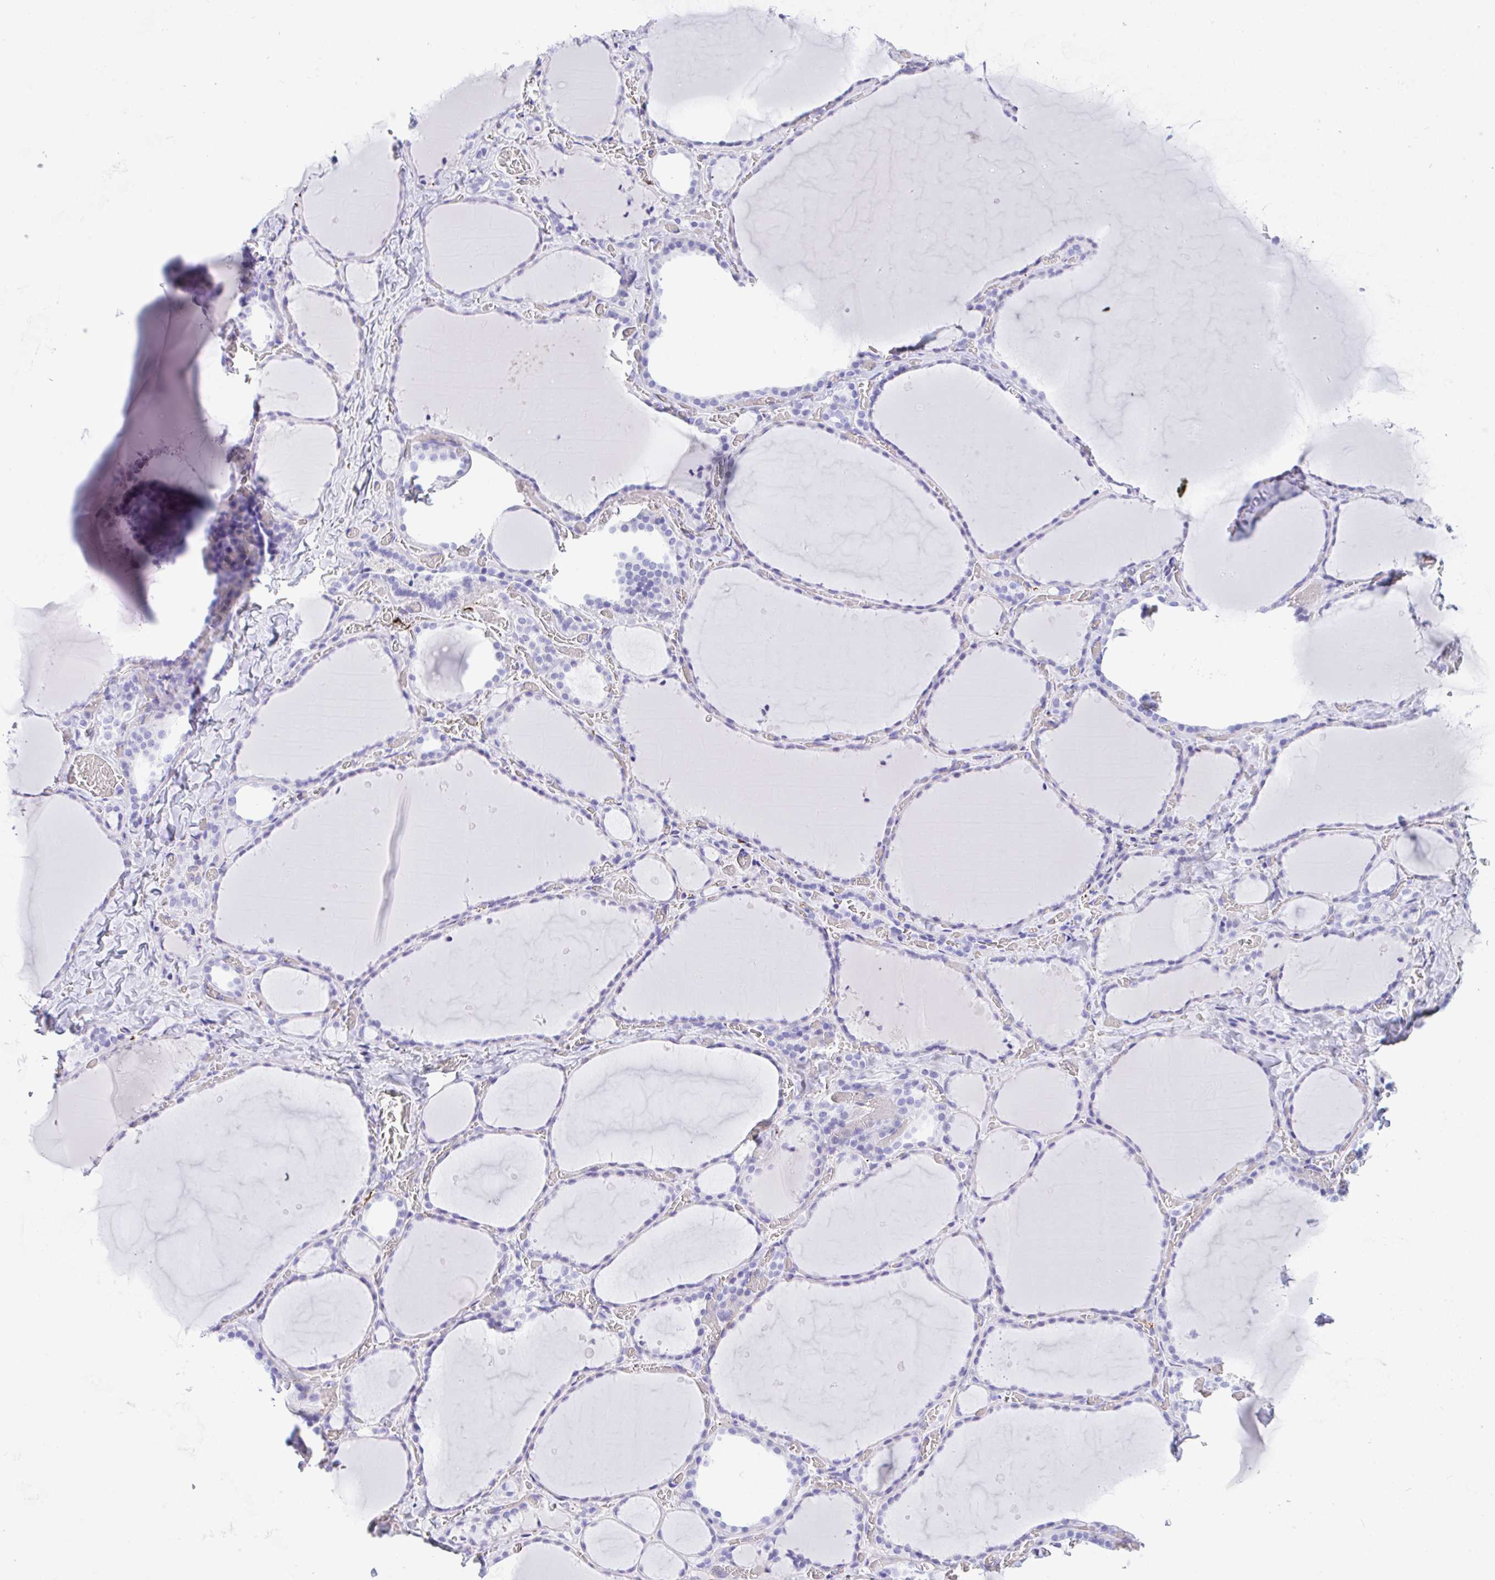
{"staining": {"intensity": "negative", "quantity": "none", "location": "none"}, "tissue": "thyroid gland", "cell_type": "Glandular cells", "image_type": "normal", "snomed": [{"axis": "morphology", "description": "Normal tissue, NOS"}, {"axis": "topography", "description": "Thyroid gland"}], "caption": "A photomicrograph of thyroid gland stained for a protein shows no brown staining in glandular cells. (Brightfield microscopy of DAB IHC at high magnification).", "gene": "NDUFAF8", "patient": {"sex": "female", "age": 36}}